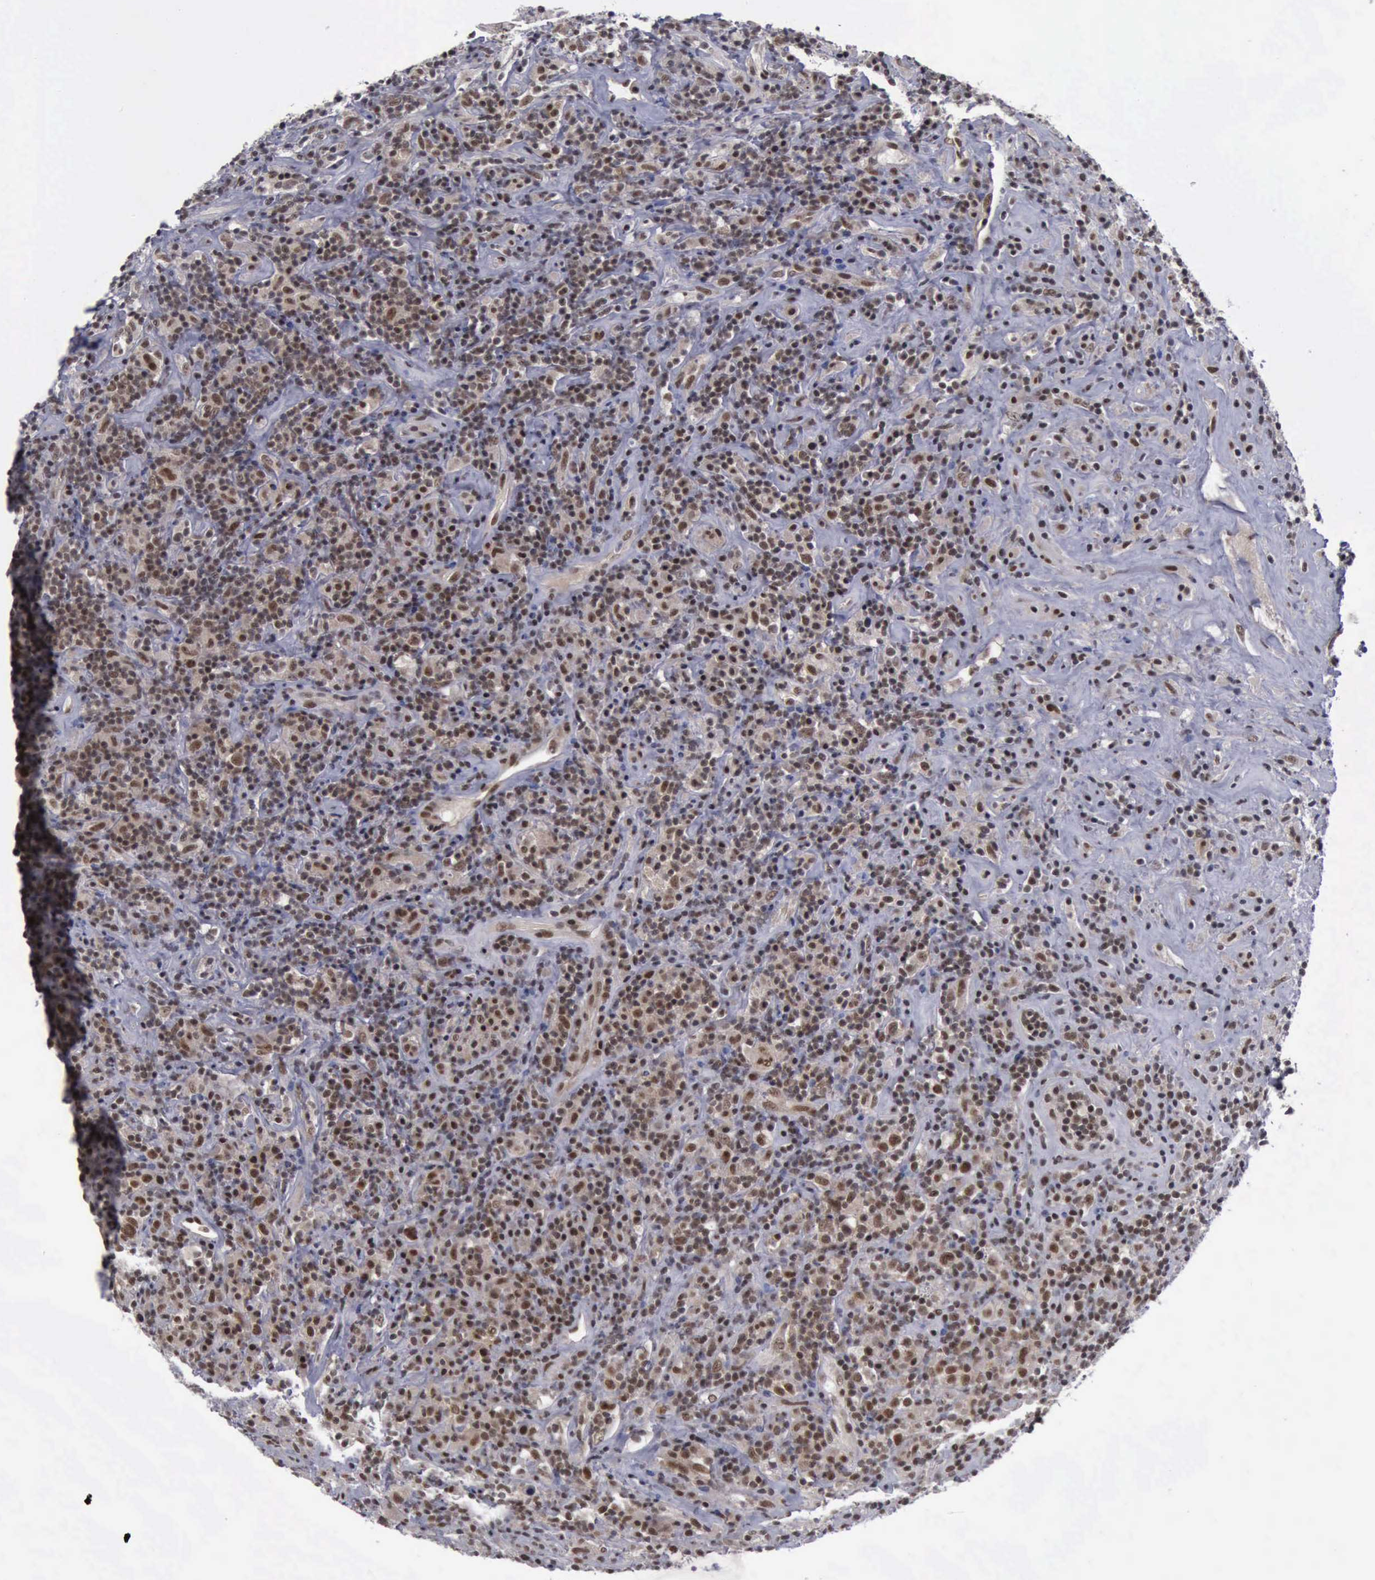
{"staining": {"intensity": "strong", "quantity": ">75%", "location": "cytoplasmic/membranous,nuclear"}, "tissue": "lymphoma", "cell_type": "Tumor cells", "image_type": "cancer", "snomed": [{"axis": "morphology", "description": "Hodgkin's disease, NOS"}, {"axis": "topography", "description": "Lymph node"}], "caption": "Brown immunohistochemical staining in Hodgkin's disease exhibits strong cytoplasmic/membranous and nuclear positivity in about >75% of tumor cells.", "gene": "ATM", "patient": {"sex": "male", "age": 46}}